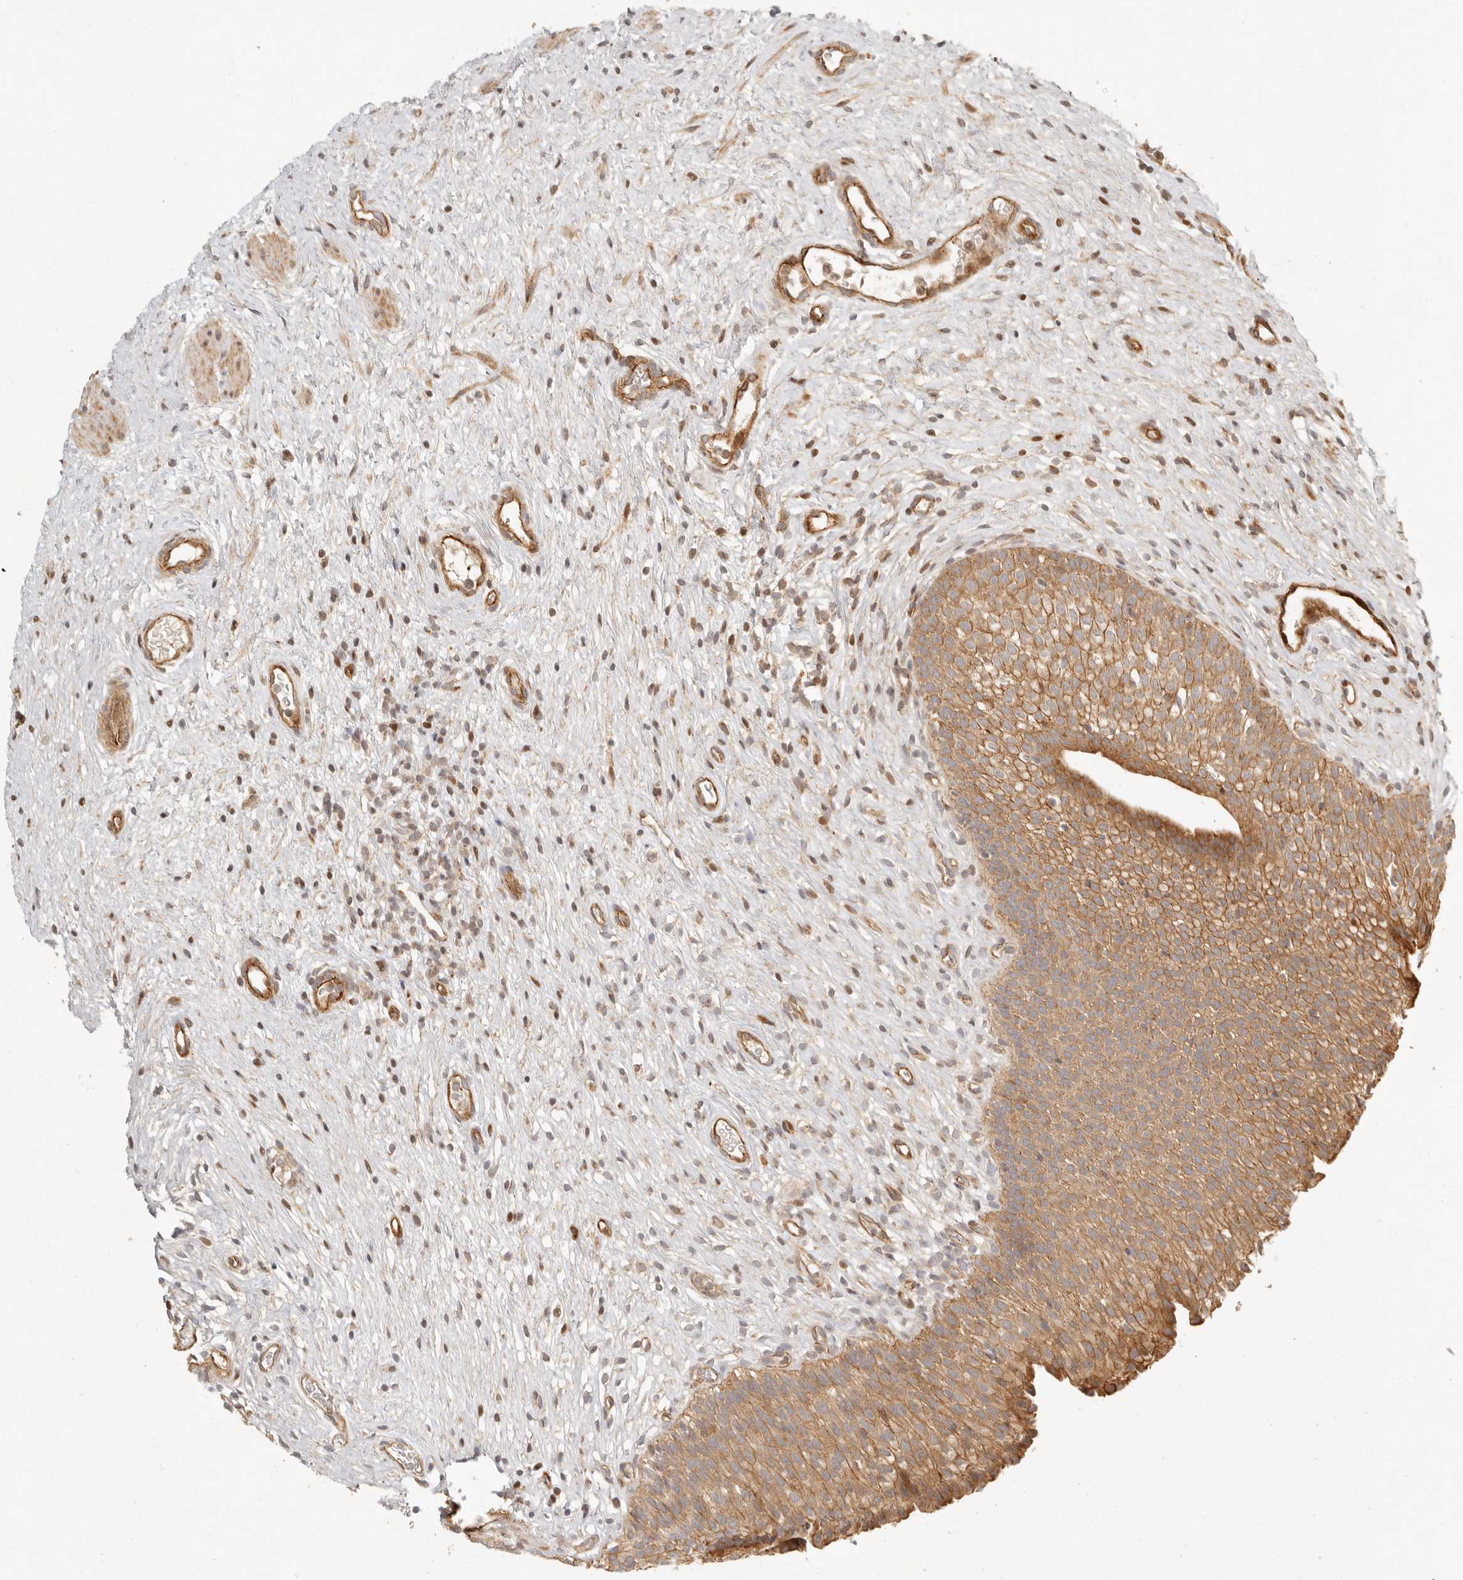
{"staining": {"intensity": "moderate", "quantity": ">75%", "location": "cytoplasmic/membranous"}, "tissue": "urinary bladder", "cell_type": "Urothelial cells", "image_type": "normal", "snomed": [{"axis": "morphology", "description": "Normal tissue, NOS"}, {"axis": "topography", "description": "Urinary bladder"}], "caption": "Unremarkable urinary bladder exhibits moderate cytoplasmic/membranous expression in about >75% of urothelial cells, visualized by immunohistochemistry.", "gene": "KLHL38", "patient": {"sex": "male", "age": 1}}